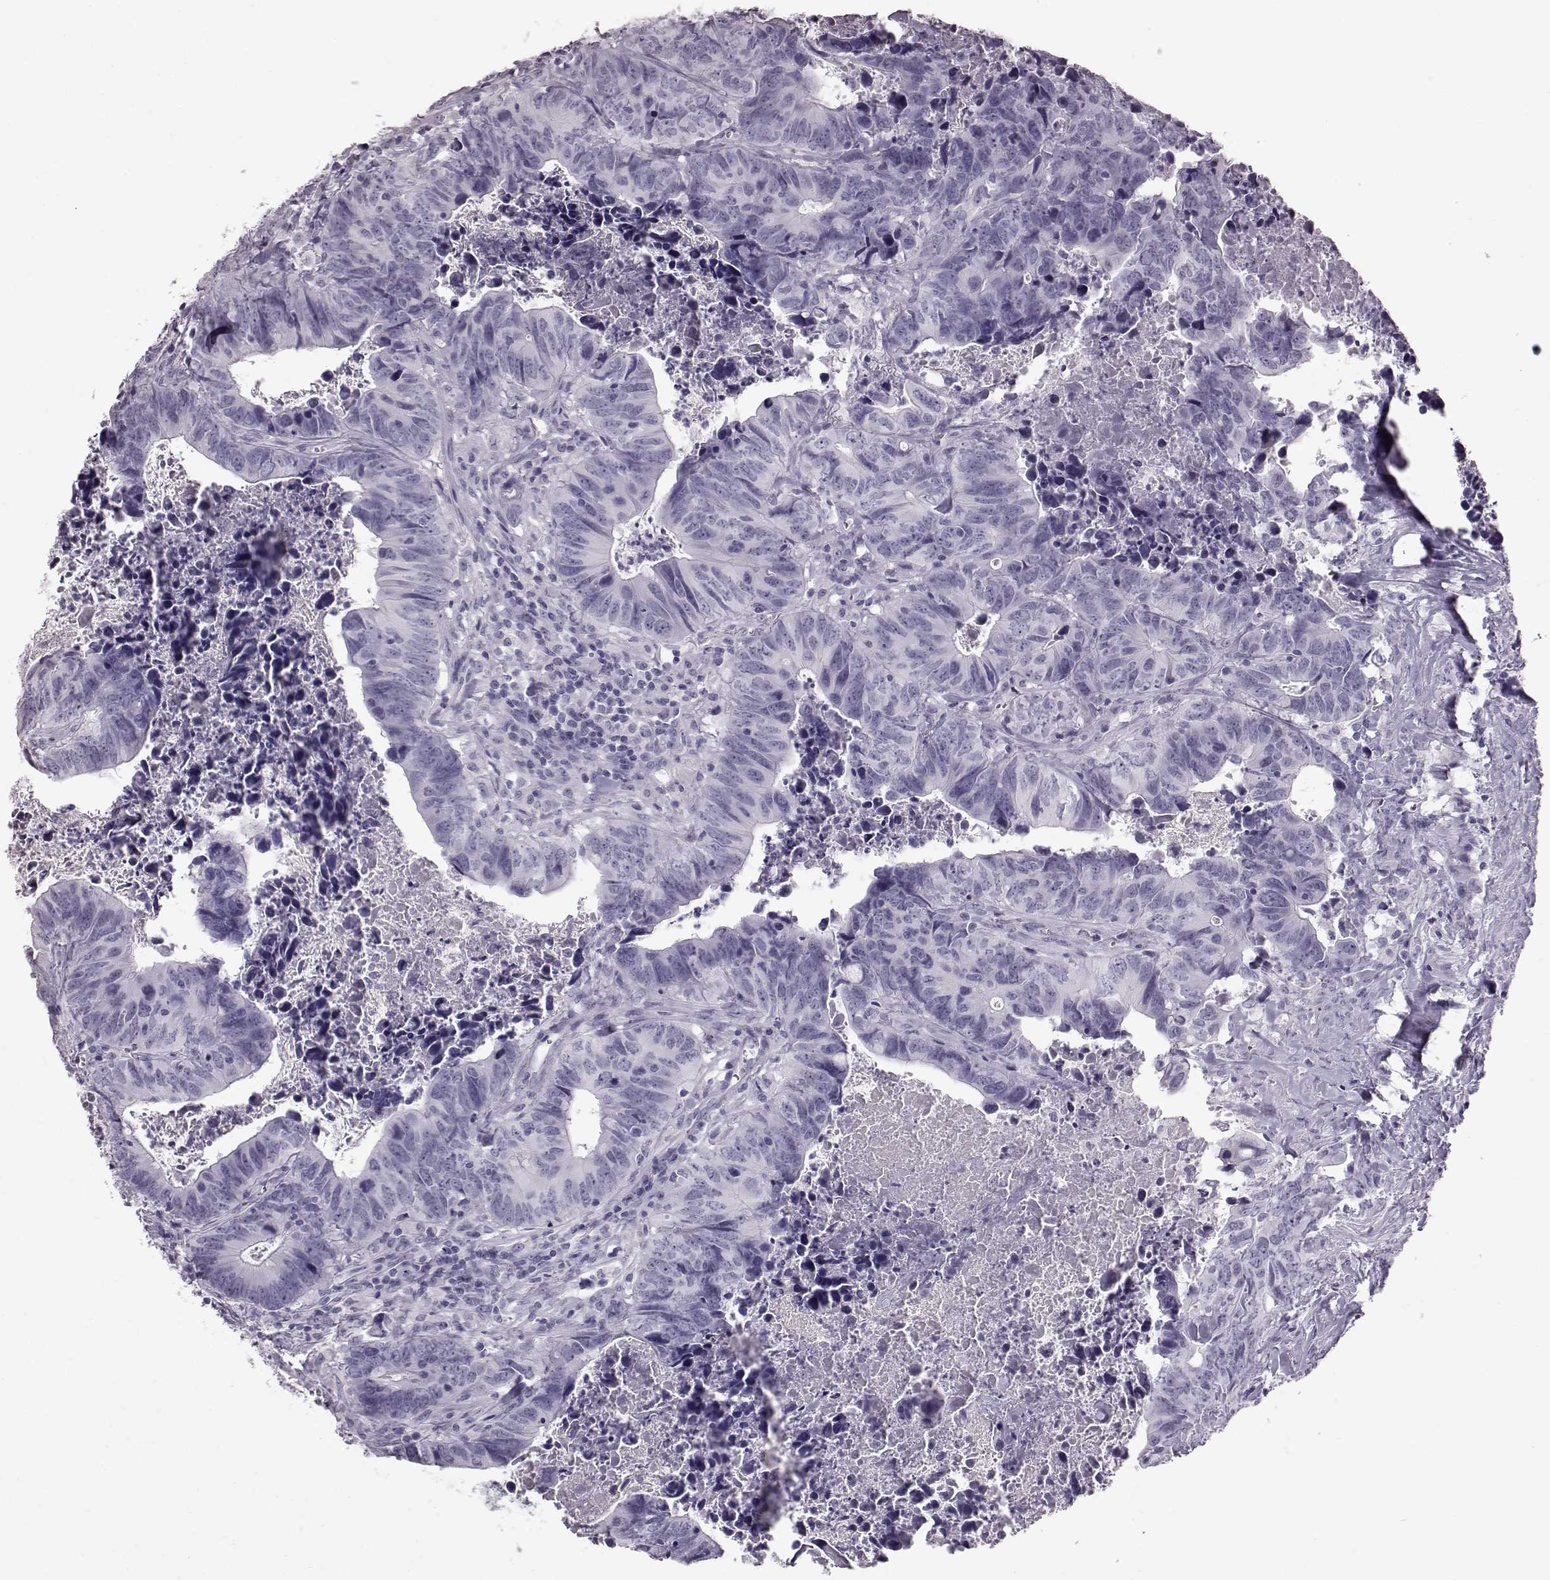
{"staining": {"intensity": "negative", "quantity": "none", "location": "none"}, "tissue": "colorectal cancer", "cell_type": "Tumor cells", "image_type": "cancer", "snomed": [{"axis": "morphology", "description": "Adenocarcinoma, NOS"}, {"axis": "topography", "description": "Colon"}], "caption": "DAB (3,3'-diaminobenzidine) immunohistochemical staining of human adenocarcinoma (colorectal) displays no significant staining in tumor cells. The staining was performed using DAB (3,3'-diaminobenzidine) to visualize the protein expression in brown, while the nuclei were stained in blue with hematoxylin (Magnification: 20x).", "gene": "TCHHL1", "patient": {"sex": "female", "age": 82}}